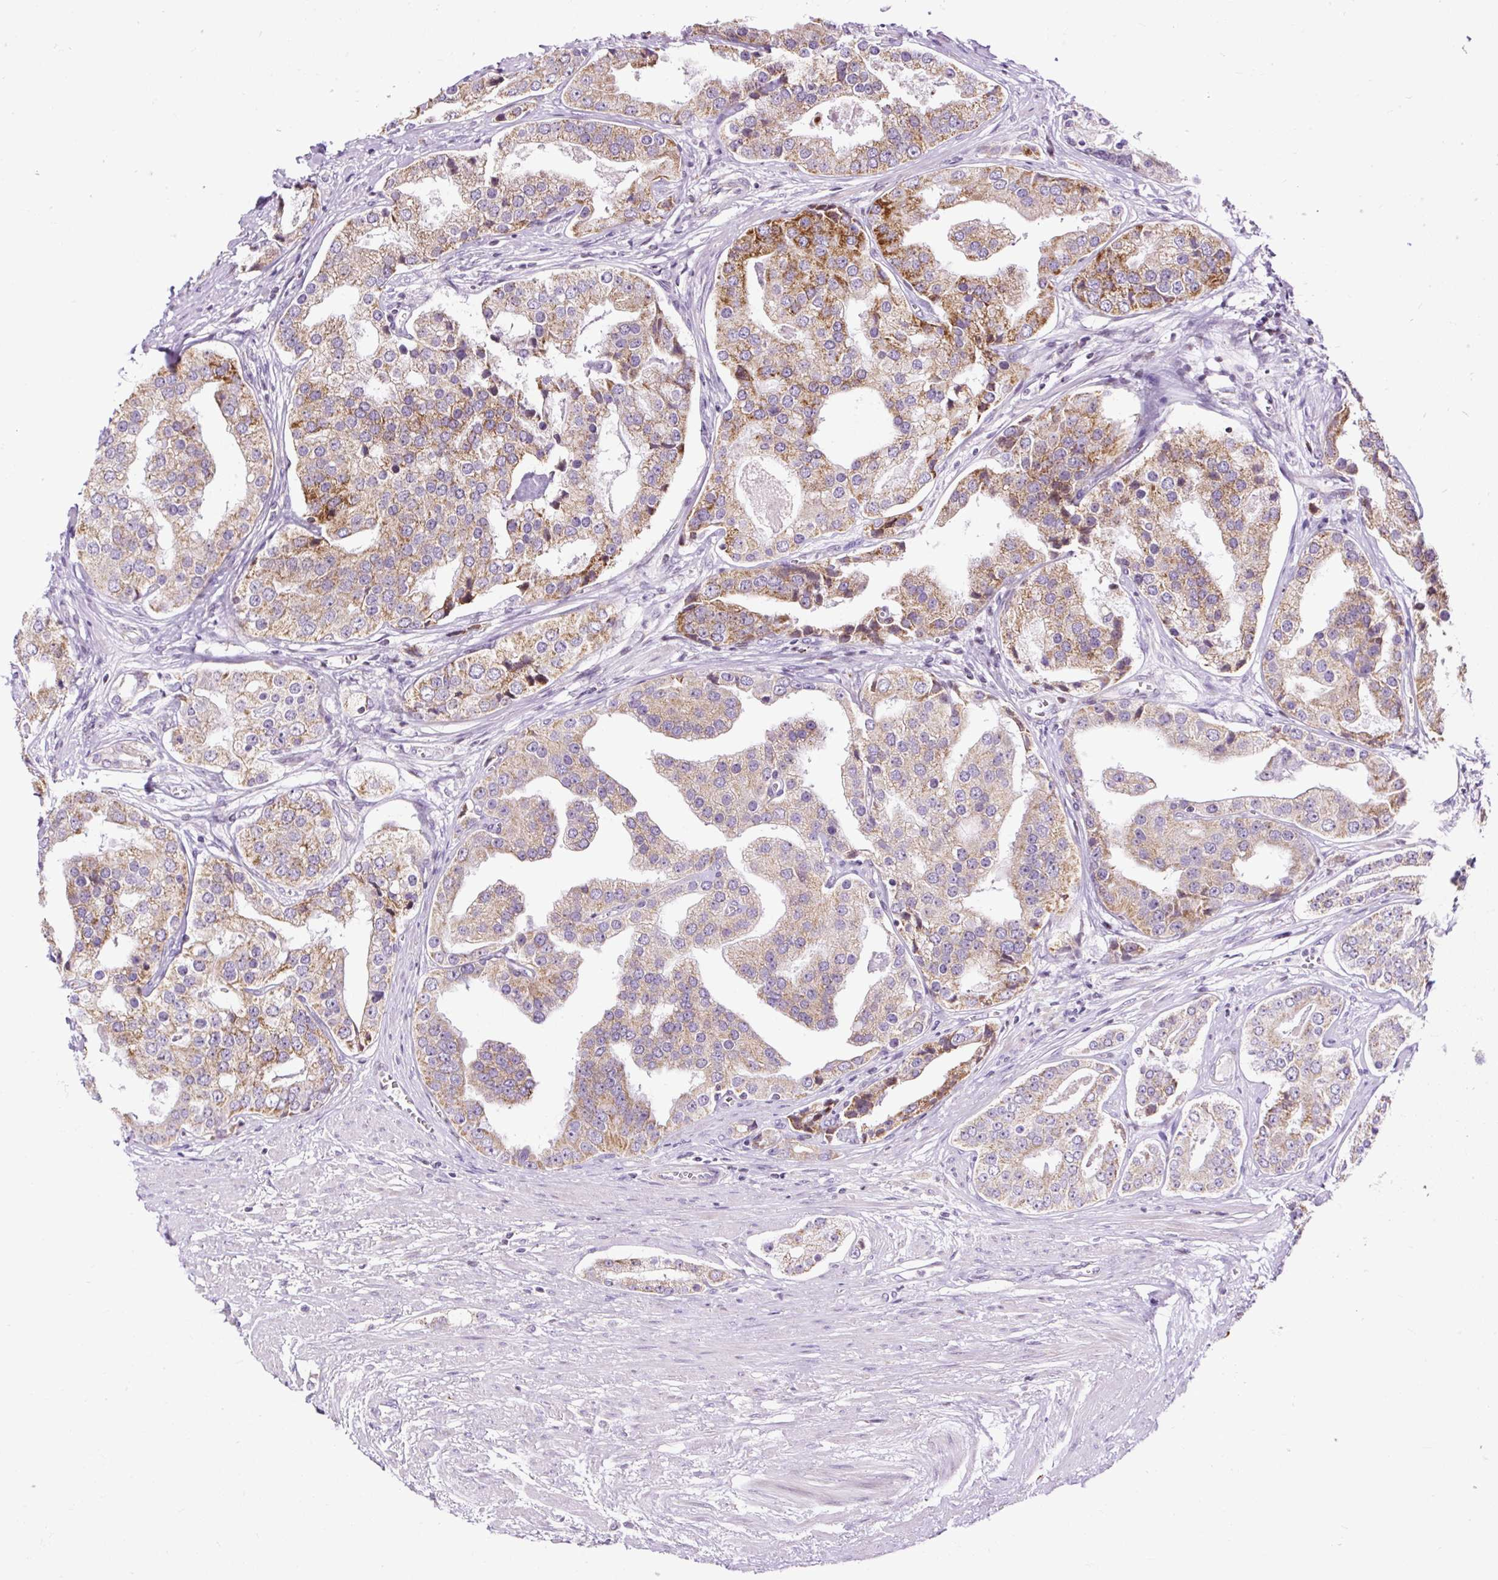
{"staining": {"intensity": "moderate", "quantity": ">75%", "location": "cytoplasmic/membranous"}, "tissue": "prostate cancer", "cell_type": "Tumor cells", "image_type": "cancer", "snomed": [{"axis": "morphology", "description": "Adenocarcinoma, High grade"}, {"axis": "topography", "description": "Prostate"}], "caption": "Immunohistochemistry (IHC) (DAB (3,3'-diaminobenzidine)) staining of human prostate cancer displays moderate cytoplasmic/membranous protein positivity in about >75% of tumor cells.", "gene": "FMC1", "patient": {"sex": "male", "age": 71}}